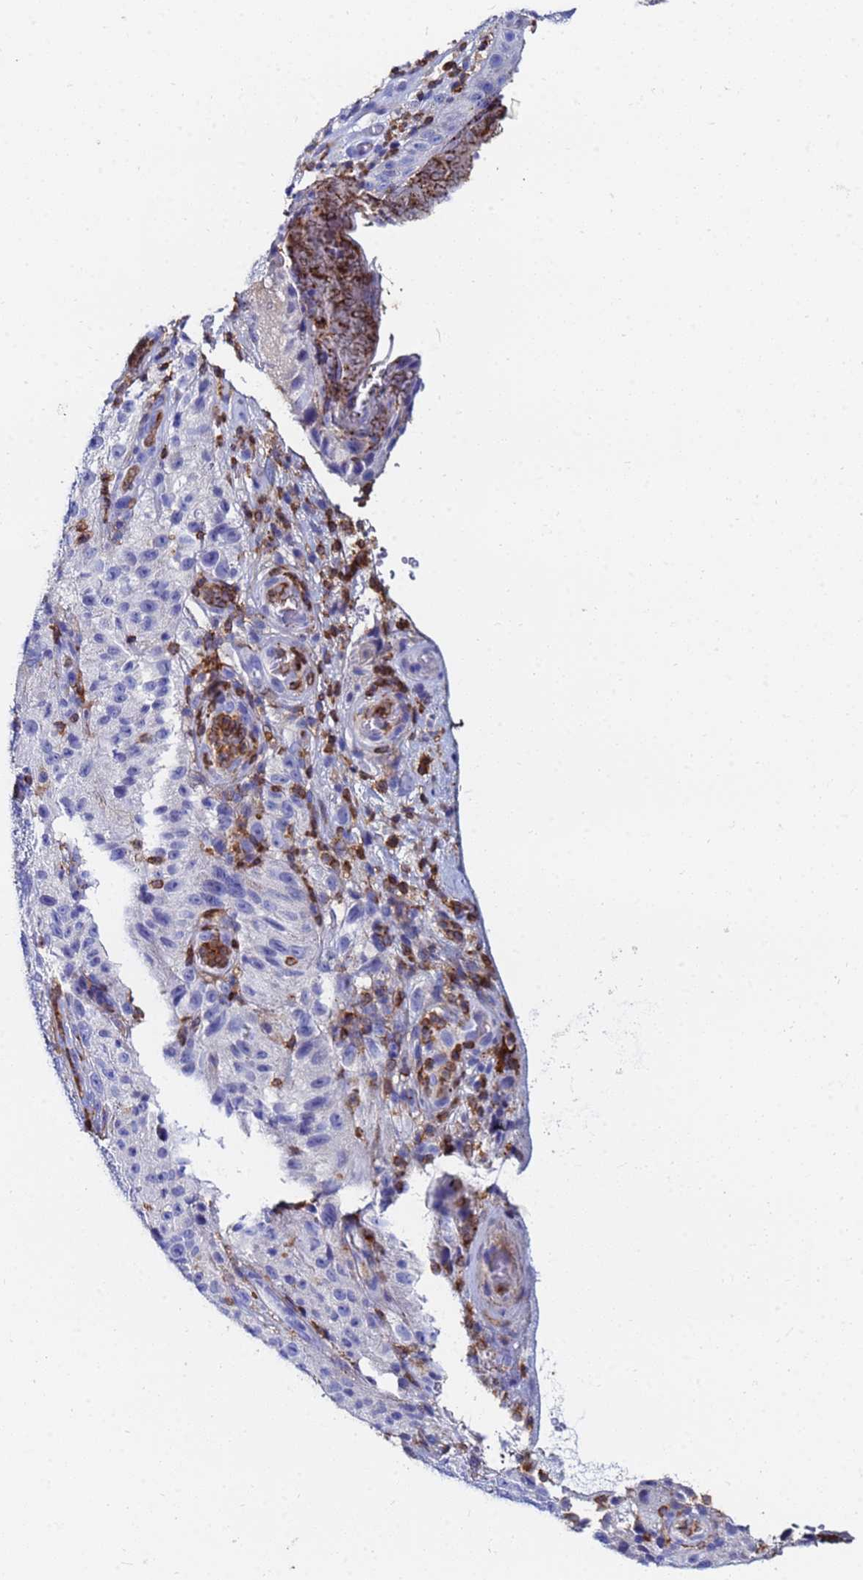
{"staining": {"intensity": "negative", "quantity": "none", "location": "none"}, "tissue": "melanoma", "cell_type": "Tumor cells", "image_type": "cancer", "snomed": [{"axis": "morphology", "description": "Malignant melanoma, NOS"}, {"axis": "topography", "description": "Skin"}], "caption": "A photomicrograph of human malignant melanoma is negative for staining in tumor cells. (DAB immunohistochemistry (IHC) with hematoxylin counter stain).", "gene": "BASP1", "patient": {"sex": "female", "age": 96}}